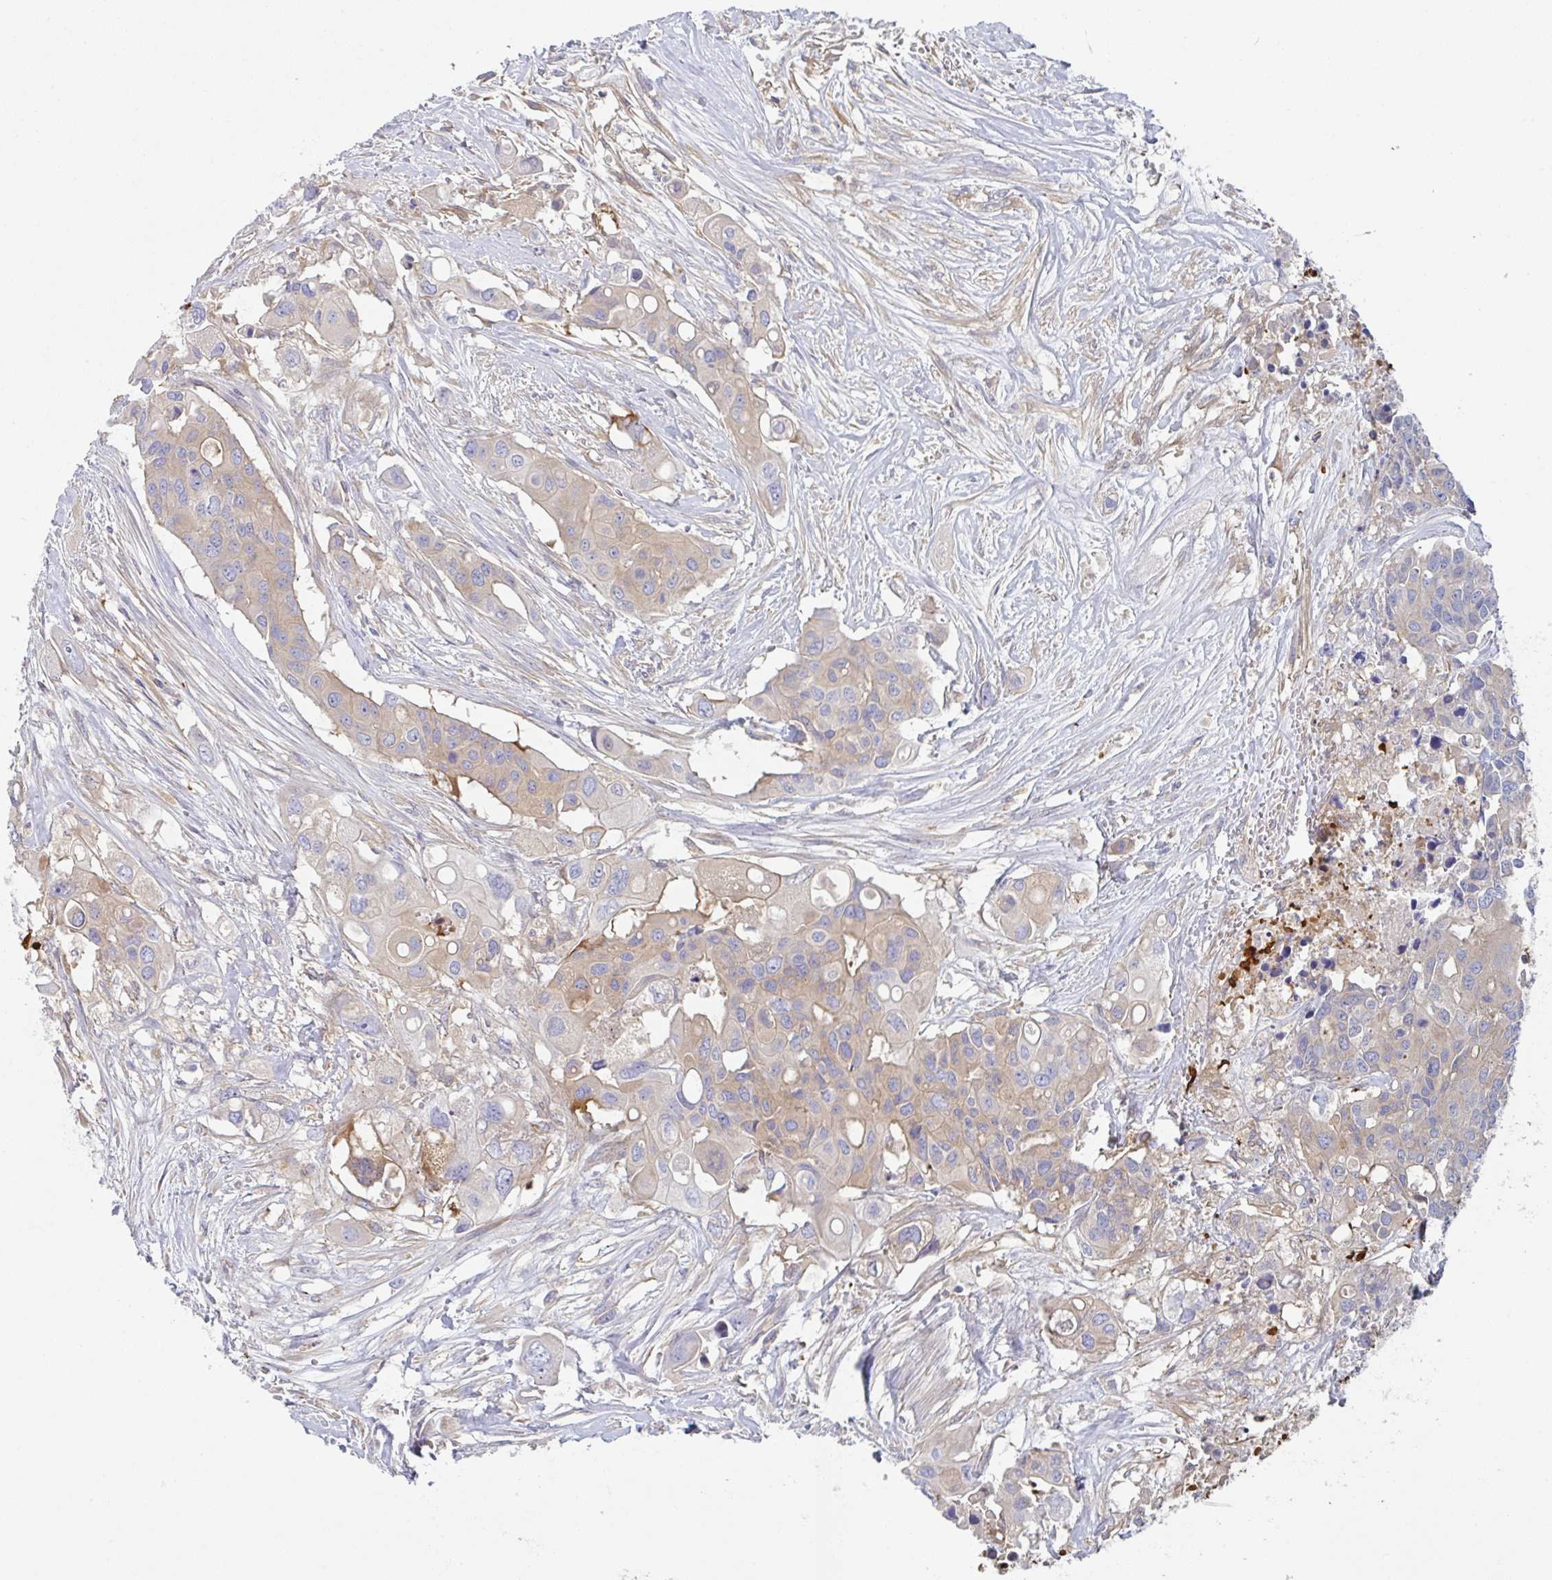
{"staining": {"intensity": "weak", "quantity": "25%-75%", "location": "cytoplasmic/membranous"}, "tissue": "colorectal cancer", "cell_type": "Tumor cells", "image_type": "cancer", "snomed": [{"axis": "morphology", "description": "Adenocarcinoma, NOS"}, {"axis": "topography", "description": "Colon"}], "caption": "An IHC photomicrograph of tumor tissue is shown. Protein staining in brown labels weak cytoplasmic/membranous positivity in adenocarcinoma (colorectal) within tumor cells.", "gene": "AMPD2", "patient": {"sex": "male", "age": 77}}